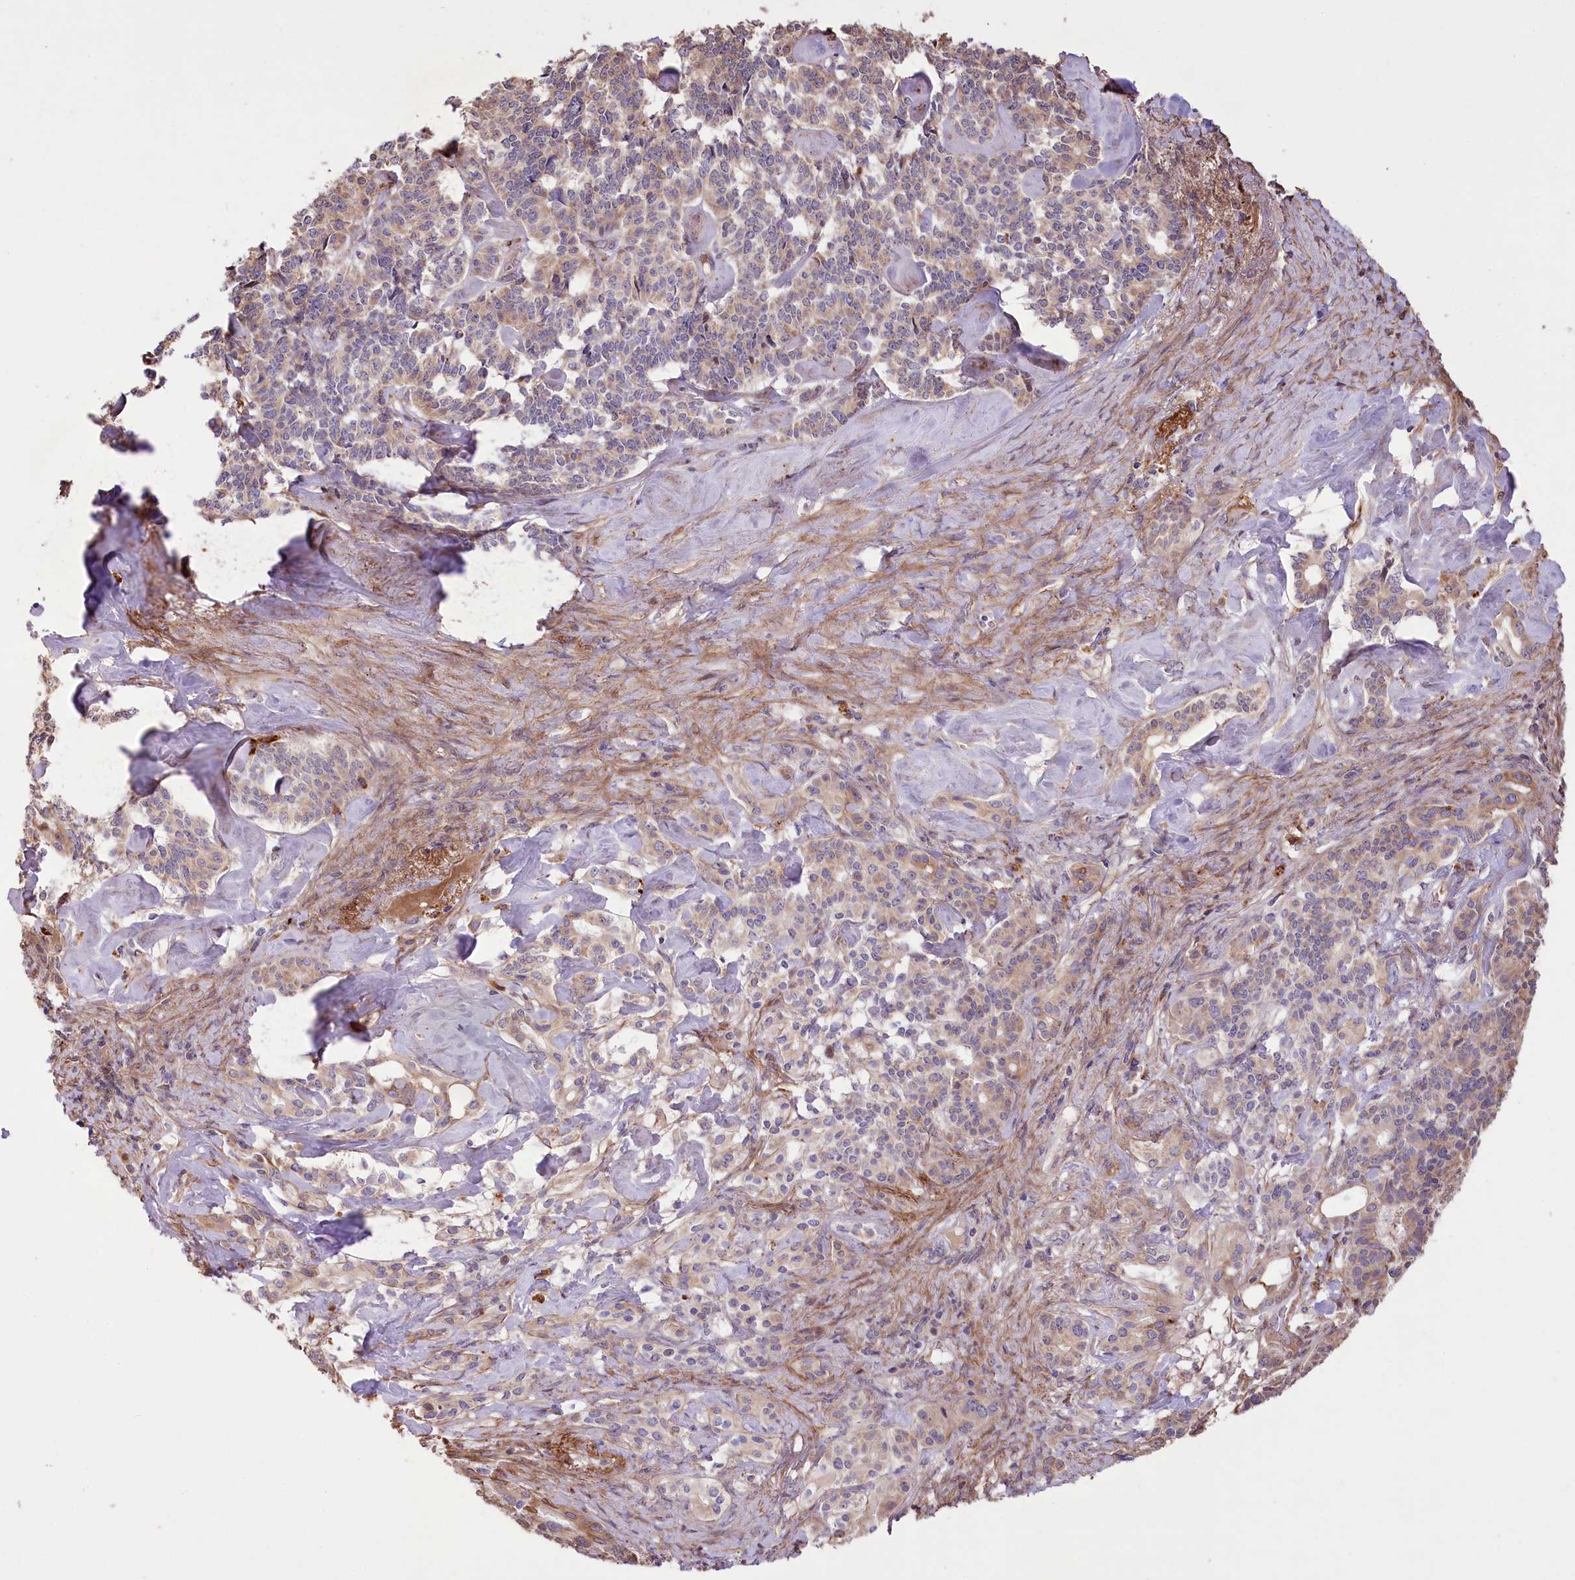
{"staining": {"intensity": "weak", "quantity": "25%-75%", "location": "cytoplasmic/membranous"}, "tissue": "pancreatic cancer", "cell_type": "Tumor cells", "image_type": "cancer", "snomed": [{"axis": "morphology", "description": "Adenocarcinoma, NOS"}, {"axis": "topography", "description": "Pancreas"}], "caption": "A histopathology image showing weak cytoplasmic/membranous expression in about 25%-75% of tumor cells in pancreatic cancer, as visualized by brown immunohistochemical staining.", "gene": "RNF24", "patient": {"sex": "female", "age": 74}}